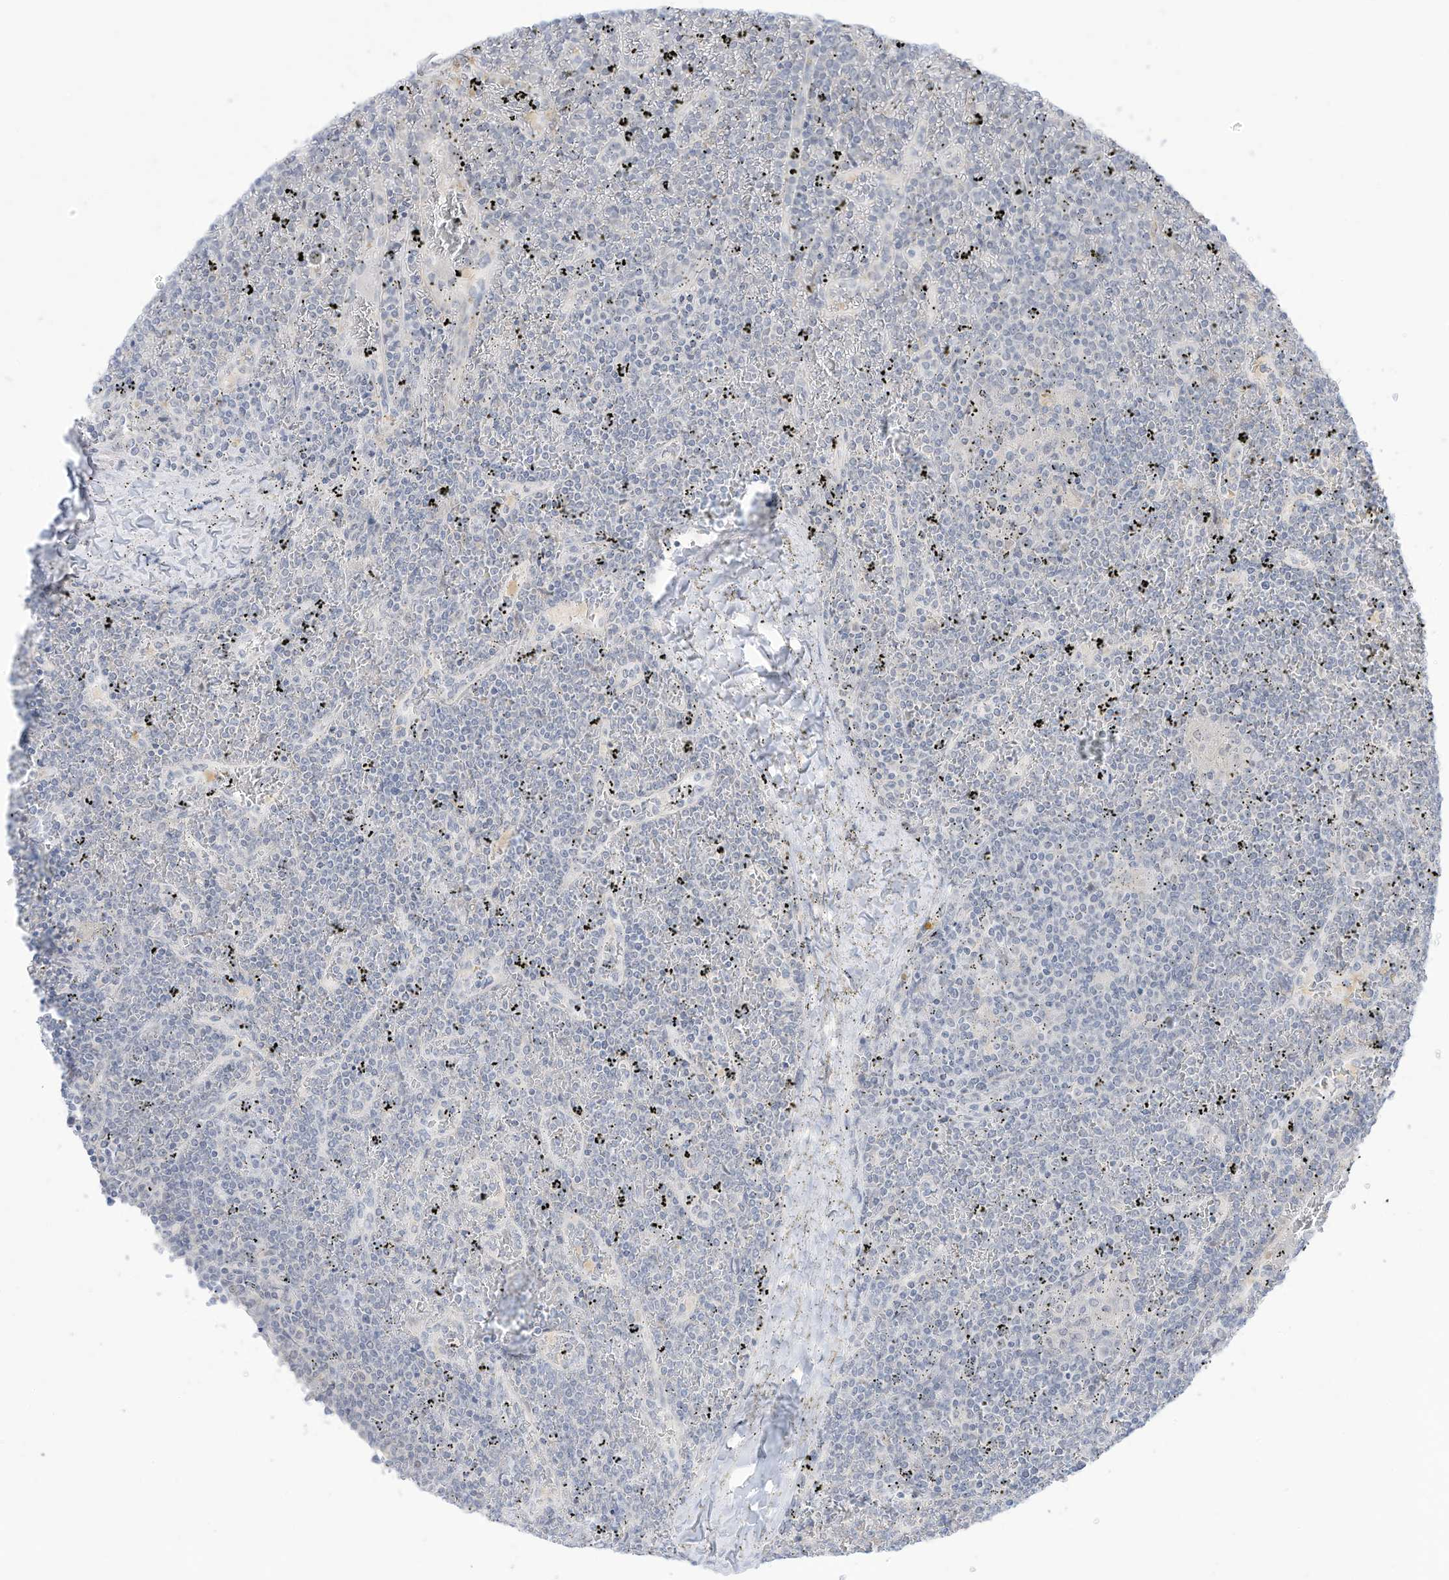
{"staining": {"intensity": "negative", "quantity": "none", "location": "none"}, "tissue": "lymphoma", "cell_type": "Tumor cells", "image_type": "cancer", "snomed": [{"axis": "morphology", "description": "Malignant lymphoma, non-Hodgkin's type, Low grade"}, {"axis": "topography", "description": "Spleen"}], "caption": "A high-resolution photomicrograph shows immunohistochemistry (IHC) staining of lymphoma, which exhibits no significant staining in tumor cells. Brightfield microscopy of immunohistochemistry (IHC) stained with DAB (brown) and hematoxylin (blue), captured at high magnification.", "gene": "OGT", "patient": {"sex": "female", "age": 19}}